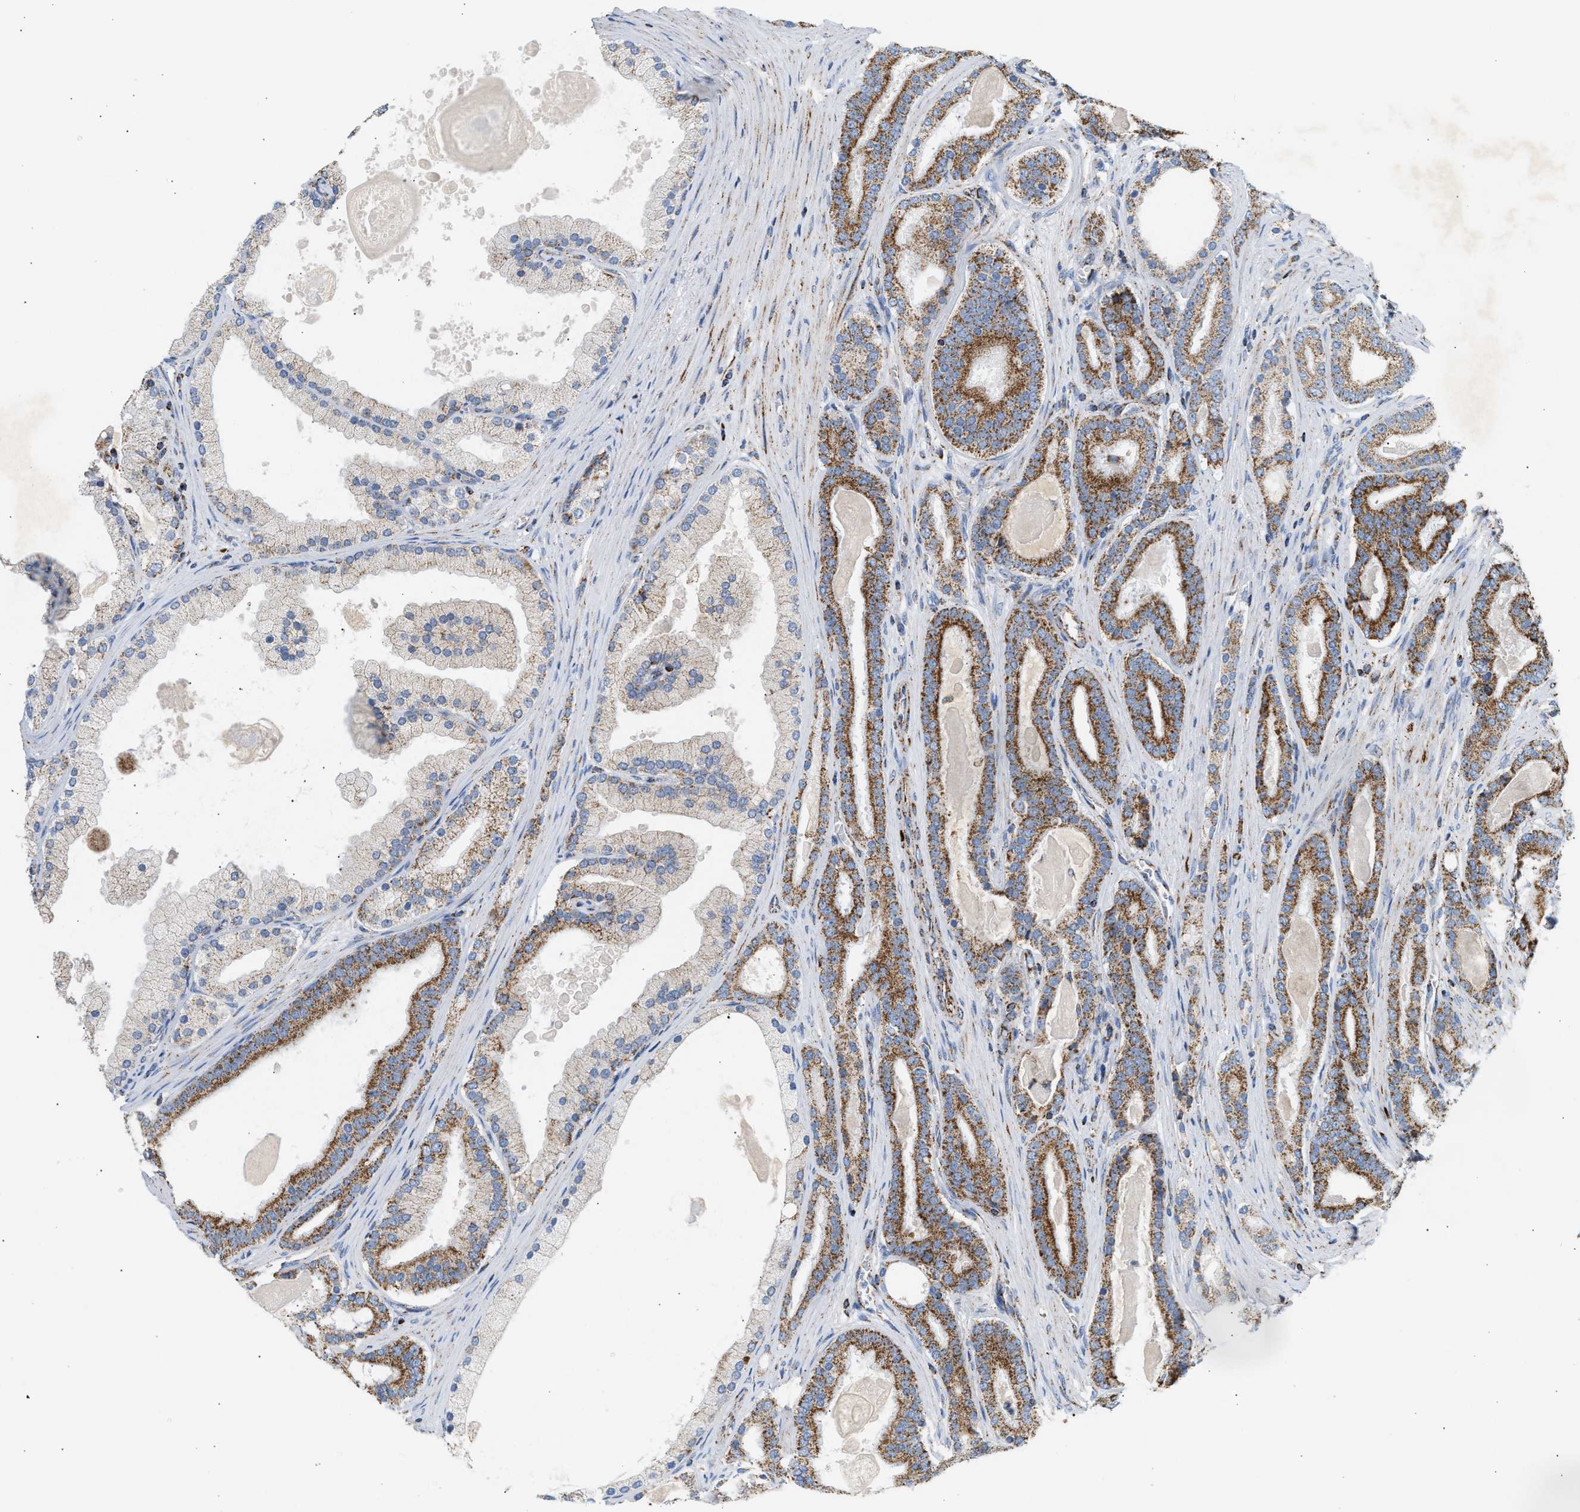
{"staining": {"intensity": "moderate", "quantity": ">75%", "location": "cytoplasmic/membranous"}, "tissue": "prostate cancer", "cell_type": "Tumor cells", "image_type": "cancer", "snomed": [{"axis": "morphology", "description": "Adenocarcinoma, High grade"}, {"axis": "topography", "description": "Prostate"}], "caption": "IHC histopathology image of human prostate cancer stained for a protein (brown), which exhibits medium levels of moderate cytoplasmic/membranous positivity in approximately >75% of tumor cells.", "gene": "OGDH", "patient": {"sex": "male", "age": 60}}